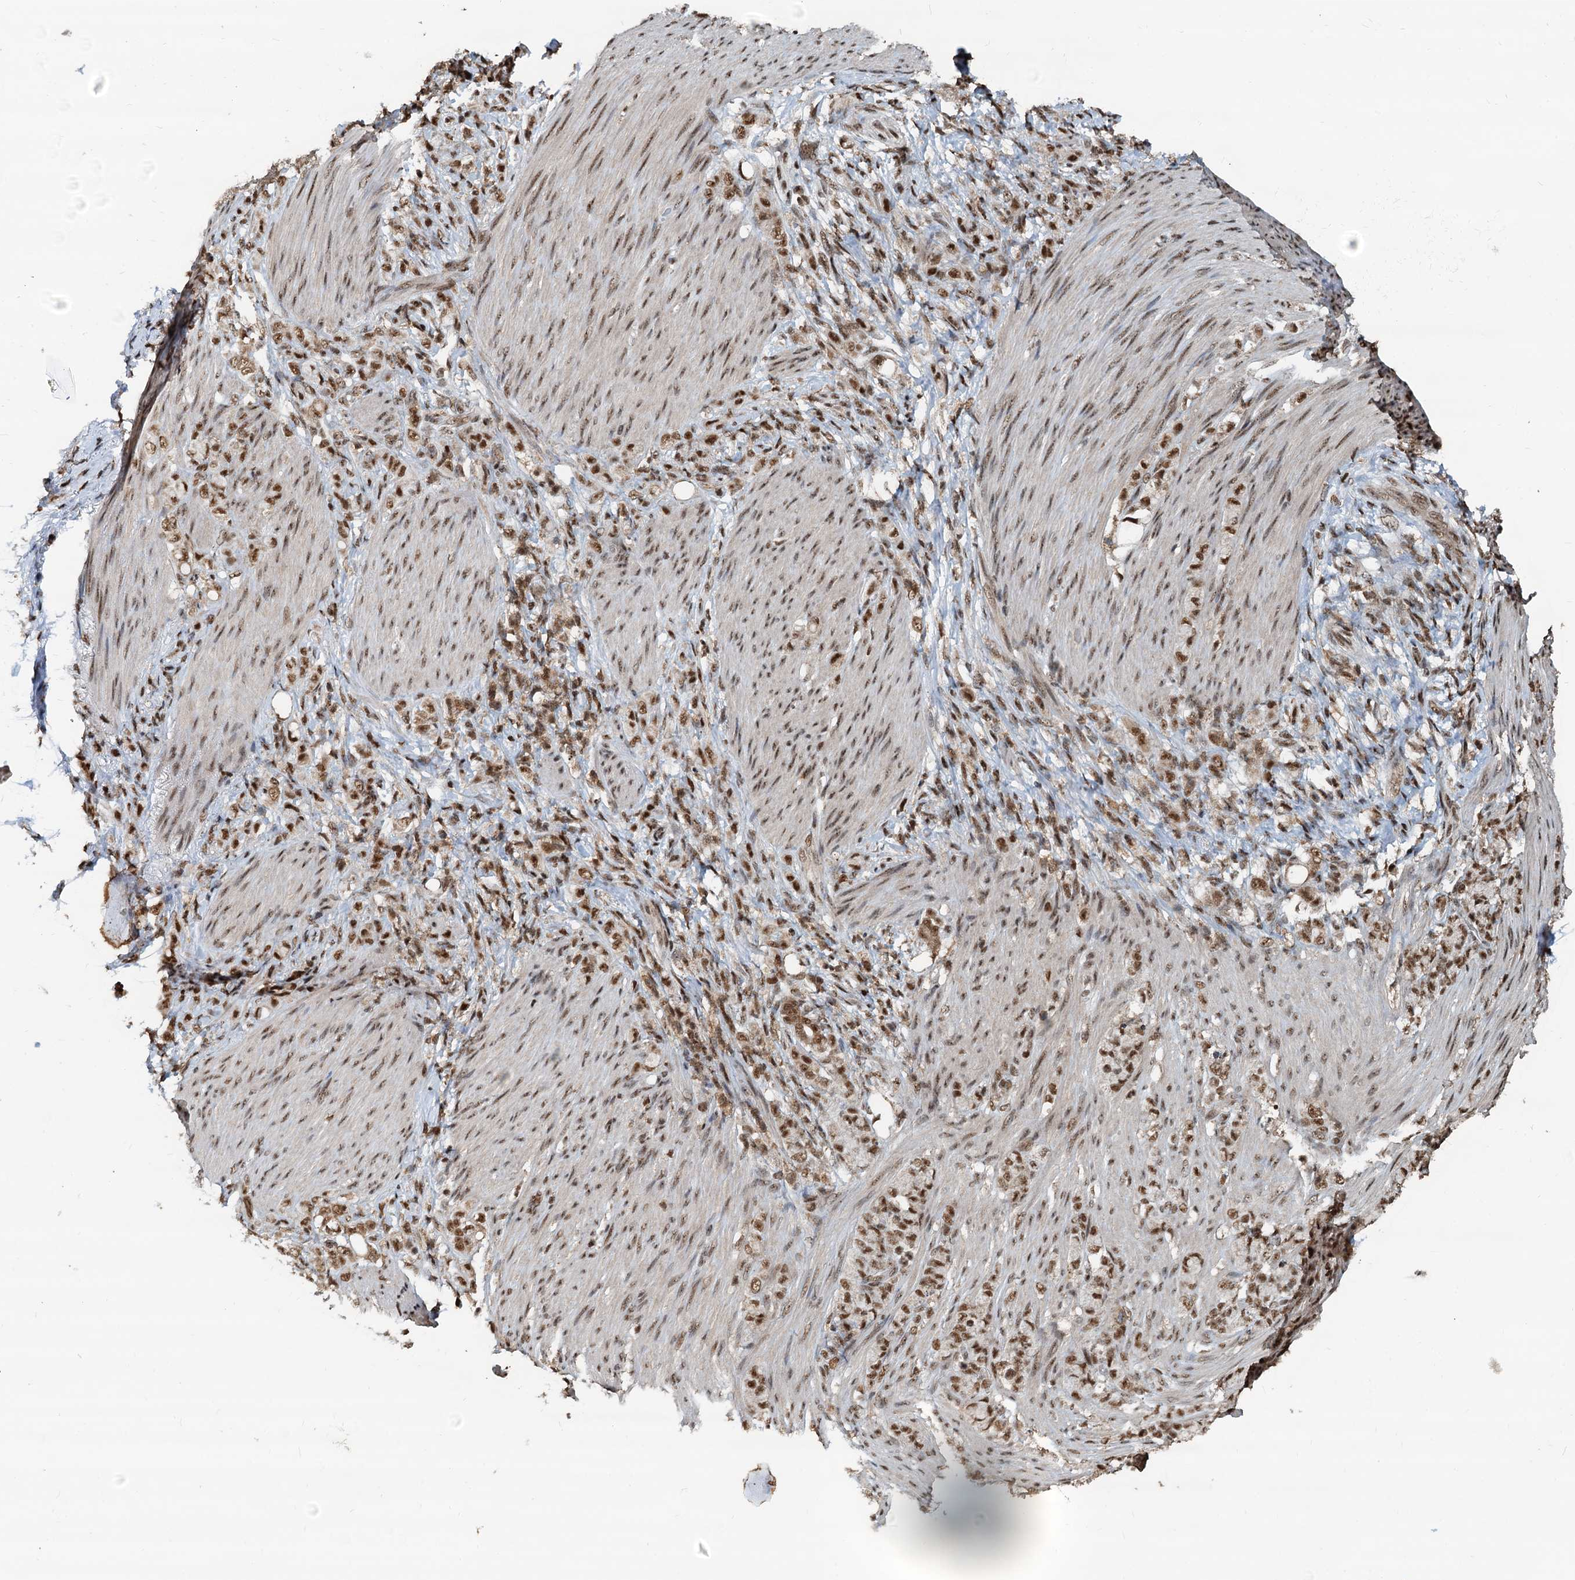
{"staining": {"intensity": "moderate", "quantity": ">75%", "location": "nuclear"}, "tissue": "stomach cancer", "cell_type": "Tumor cells", "image_type": "cancer", "snomed": [{"axis": "morphology", "description": "Adenocarcinoma, NOS"}, {"axis": "topography", "description": "Stomach"}], "caption": "The micrograph demonstrates a brown stain indicating the presence of a protein in the nuclear of tumor cells in stomach cancer (adenocarcinoma).", "gene": "RSRC2", "patient": {"sex": "female", "age": 79}}